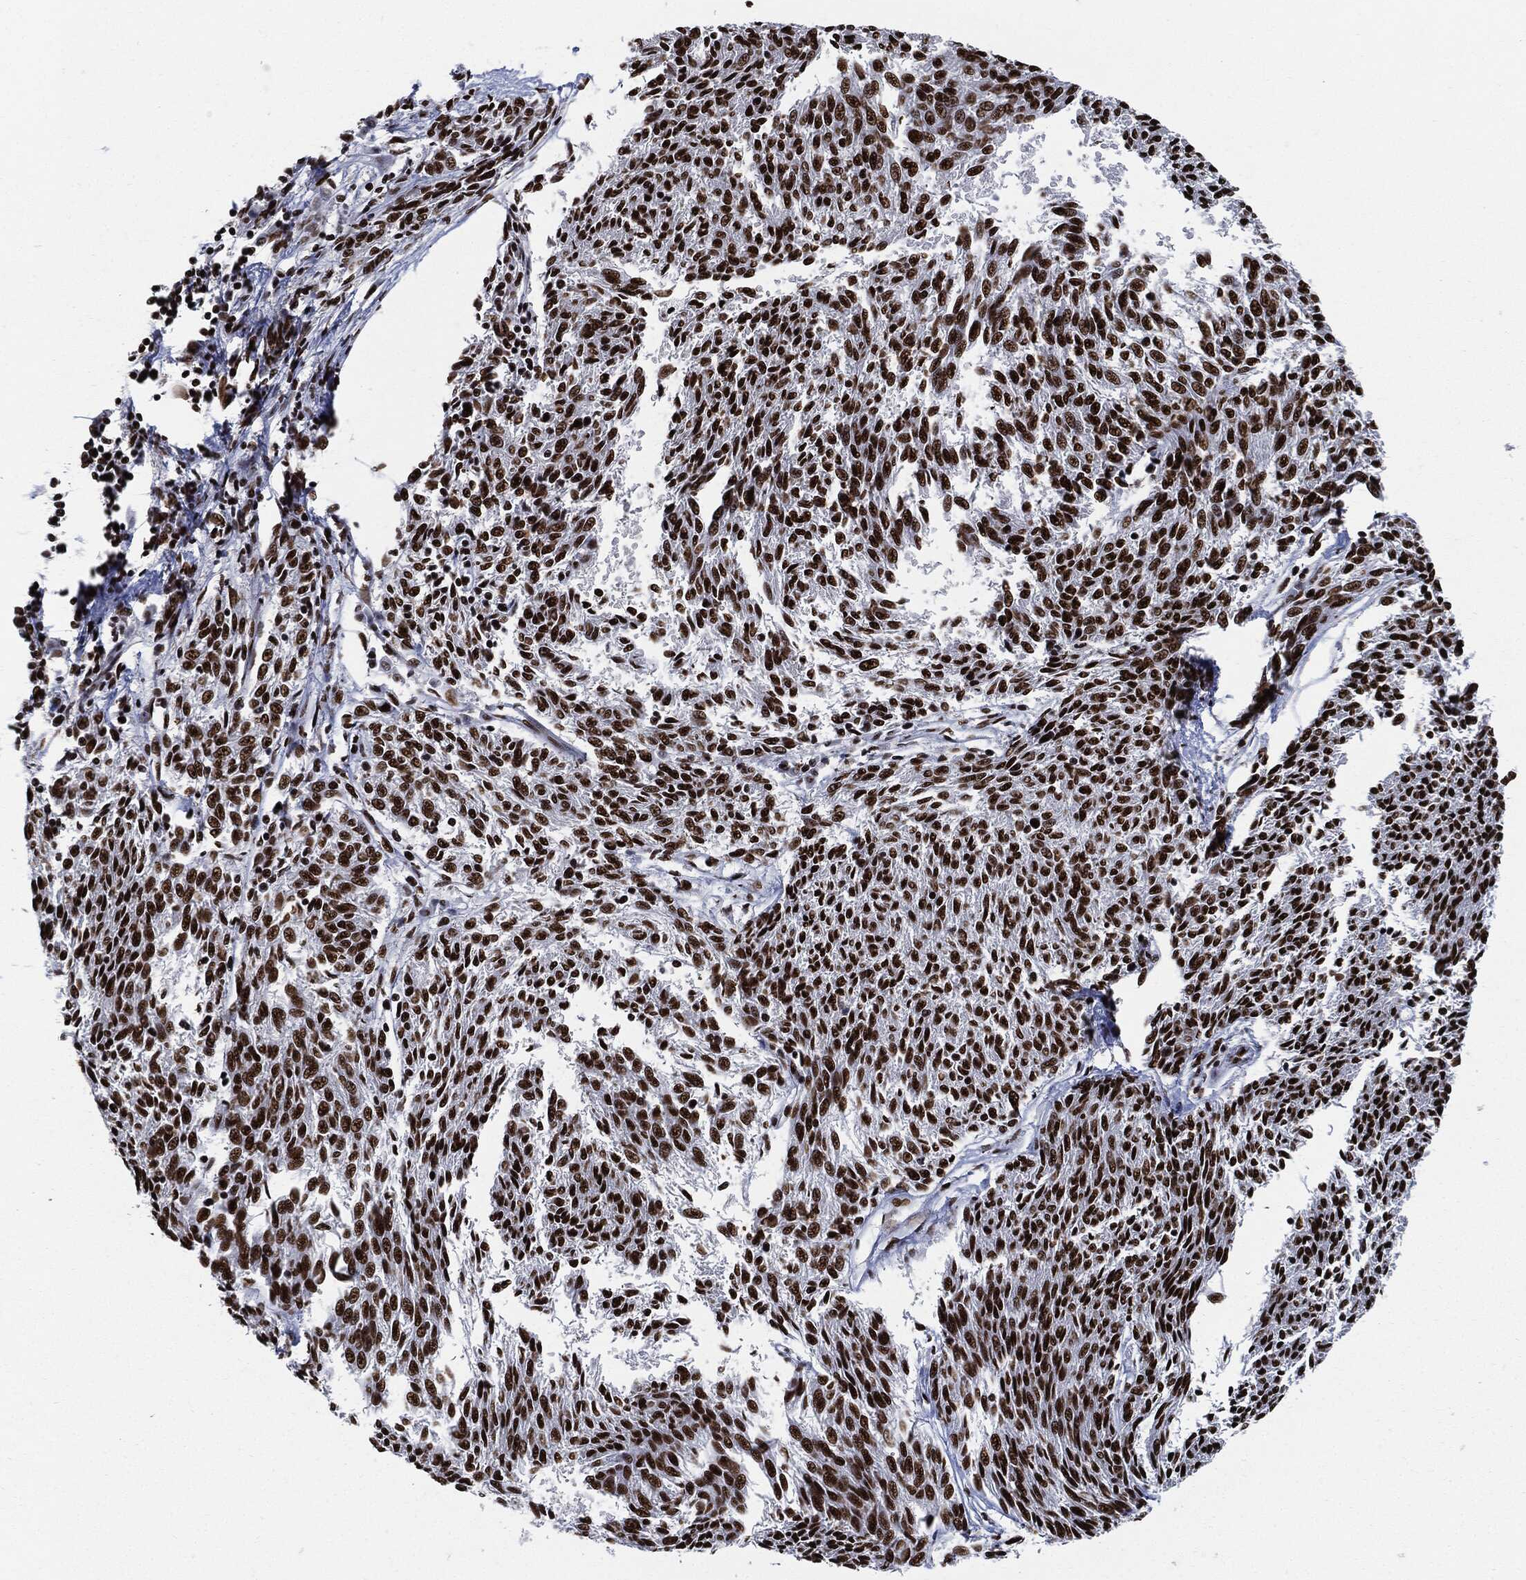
{"staining": {"intensity": "strong", "quantity": ">75%", "location": "nuclear"}, "tissue": "melanoma", "cell_type": "Tumor cells", "image_type": "cancer", "snomed": [{"axis": "morphology", "description": "Malignant melanoma, NOS"}, {"axis": "topography", "description": "Skin"}], "caption": "Strong nuclear staining is identified in approximately >75% of tumor cells in melanoma.", "gene": "RECQL", "patient": {"sex": "female", "age": 72}}